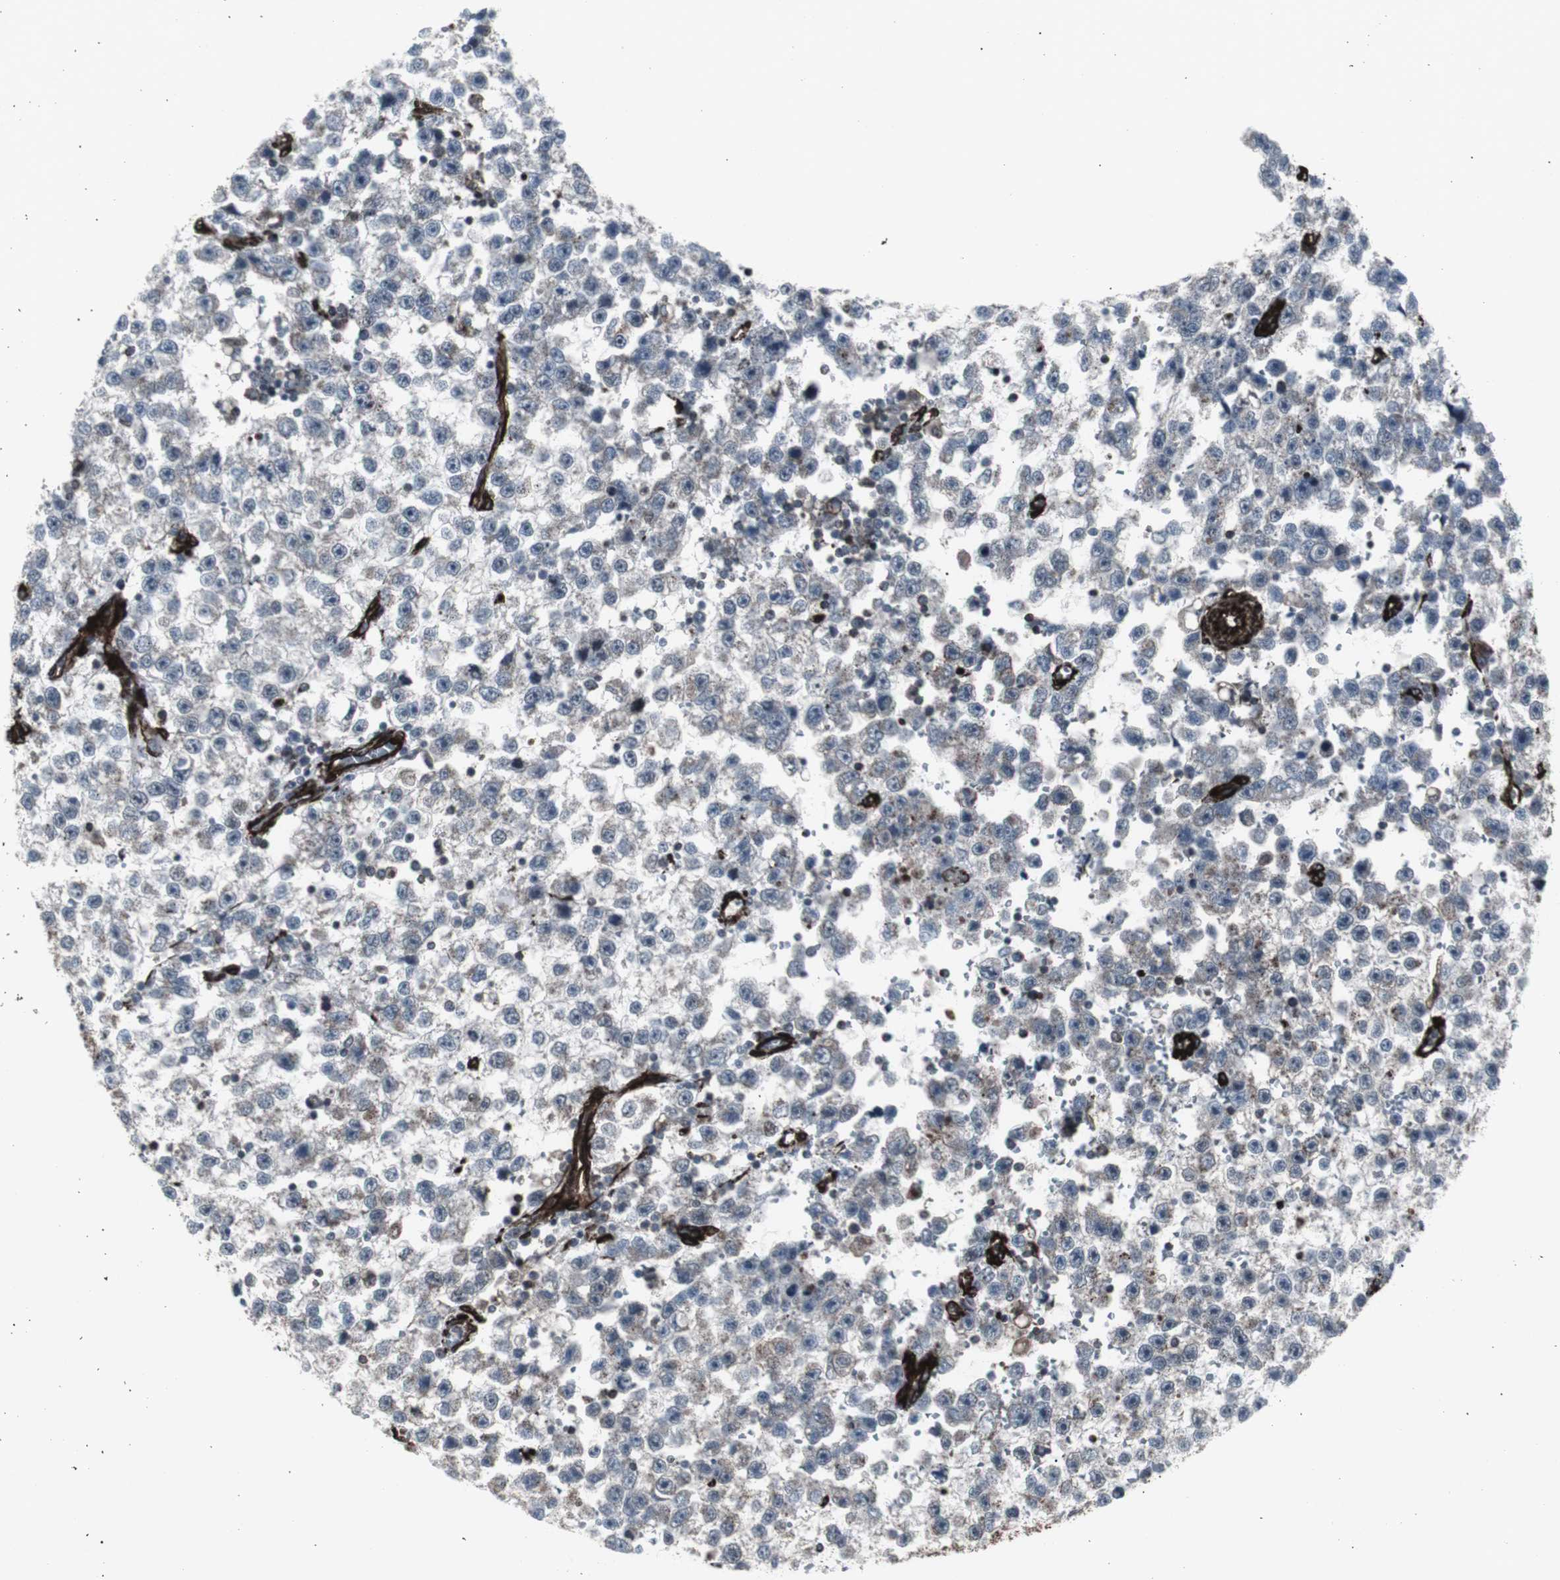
{"staining": {"intensity": "weak", "quantity": "<25%", "location": "cytoplasmic/membranous"}, "tissue": "testis cancer", "cell_type": "Tumor cells", "image_type": "cancer", "snomed": [{"axis": "morphology", "description": "Seminoma, NOS"}, {"axis": "topography", "description": "Testis"}], "caption": "This micrograph is of testis cancer (seminoma) stained with IHC to label a protein in brown with the nuclei are counter-stained blue. There is no staining in tumor cells. (DAB (3,3'-diaminobenzidine) IHC, high magnification).", "gene": "PDGFA", "patient": {"sex": "male", "age": 33}}